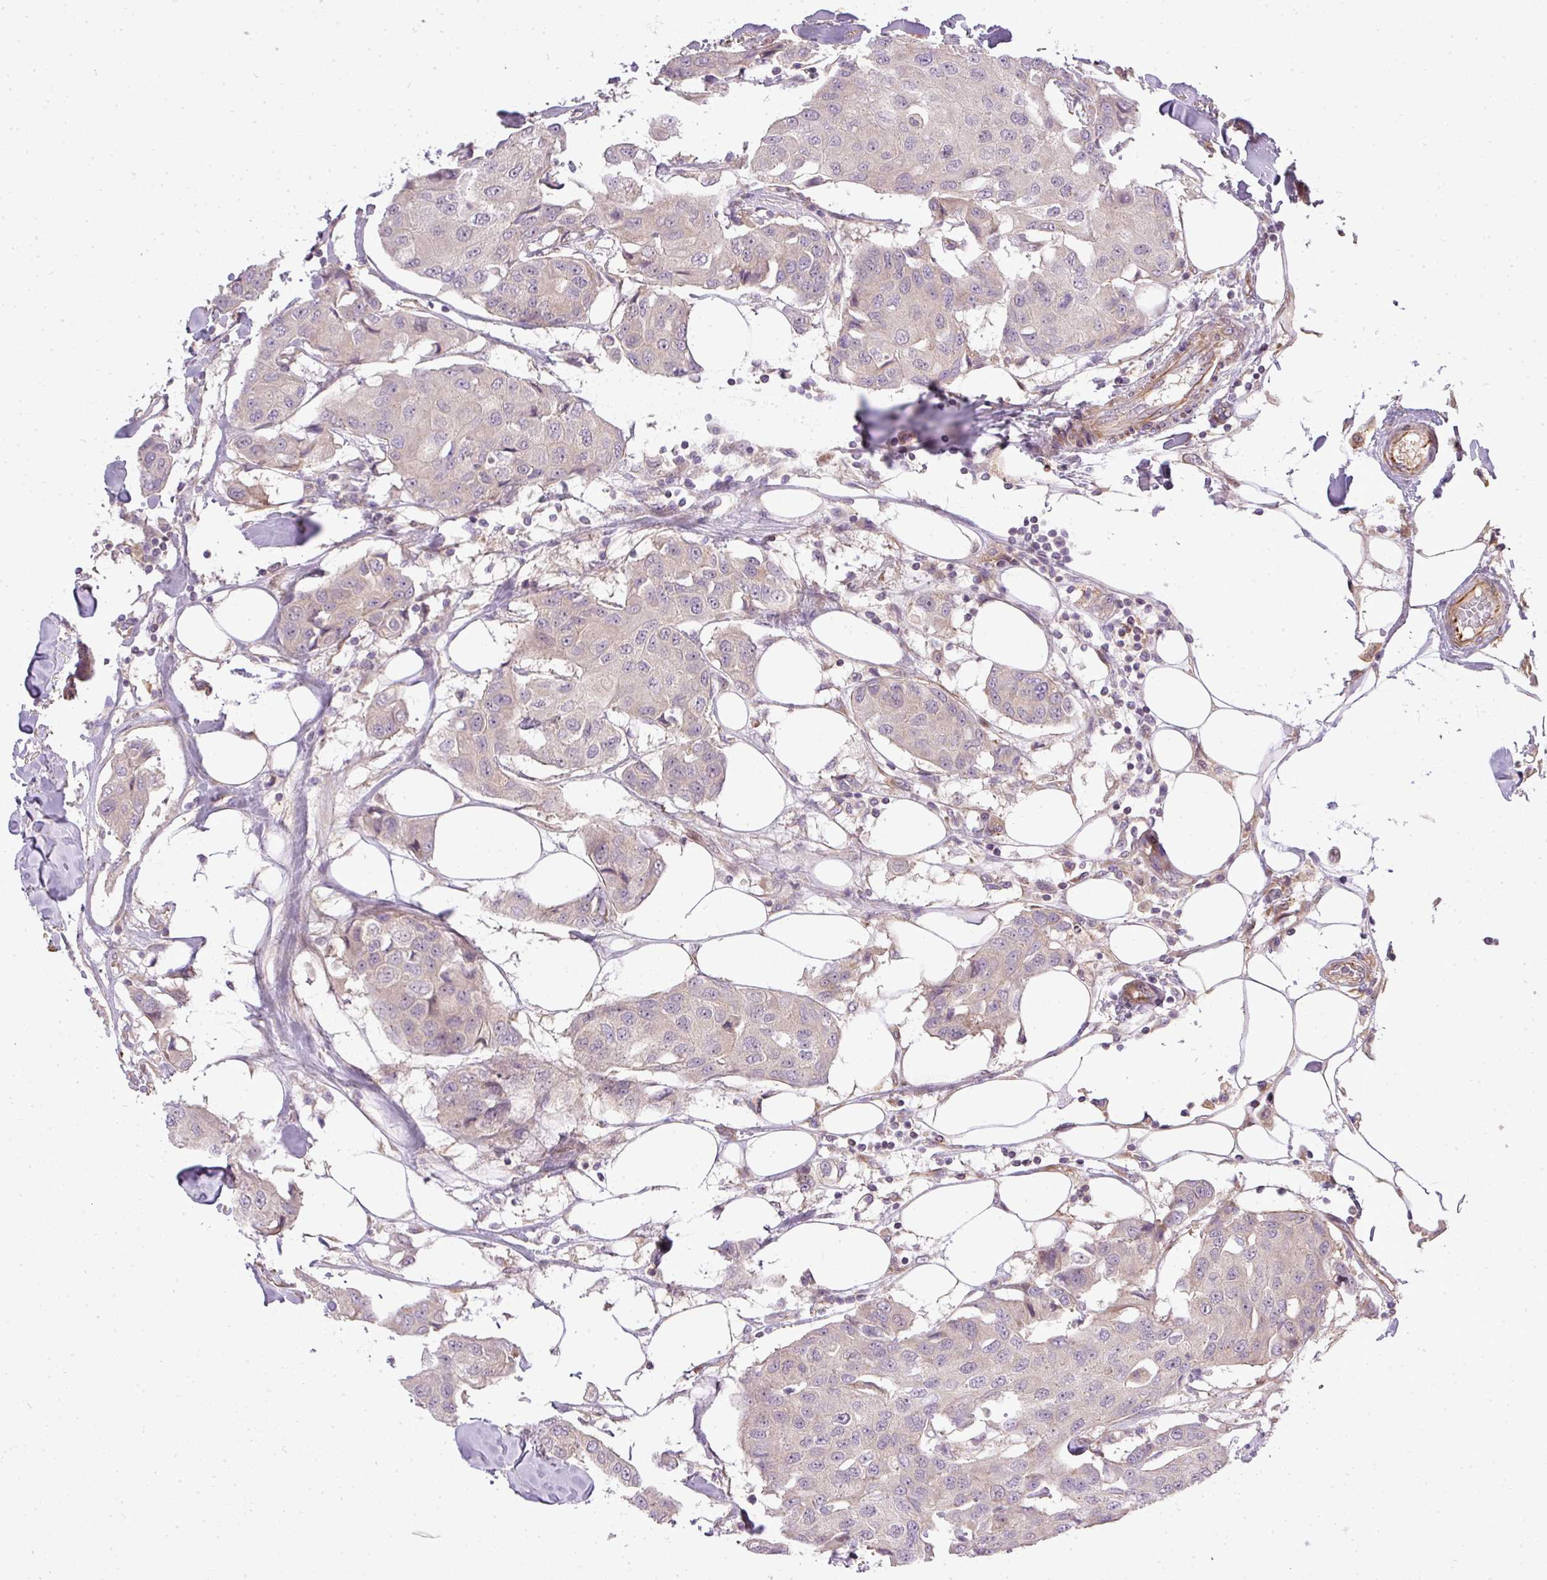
{"staining": {"intensity": "negative", "quantity": "none", "location": "none"}, "tissue": "breast cancer", "cell_type": "Tumor cells", "image_type": "cancer", "snomed": [{"axis": "morphology", "description": "Duct carcinoma"}, {"axis": "topography", "description": "Breast"}], "caption": "IHC of human intraductal carcinoma (breast) shows no staining in tumor cells.", "gene": "PDRG1", "patient": {"sex": "female", "age": 80}}